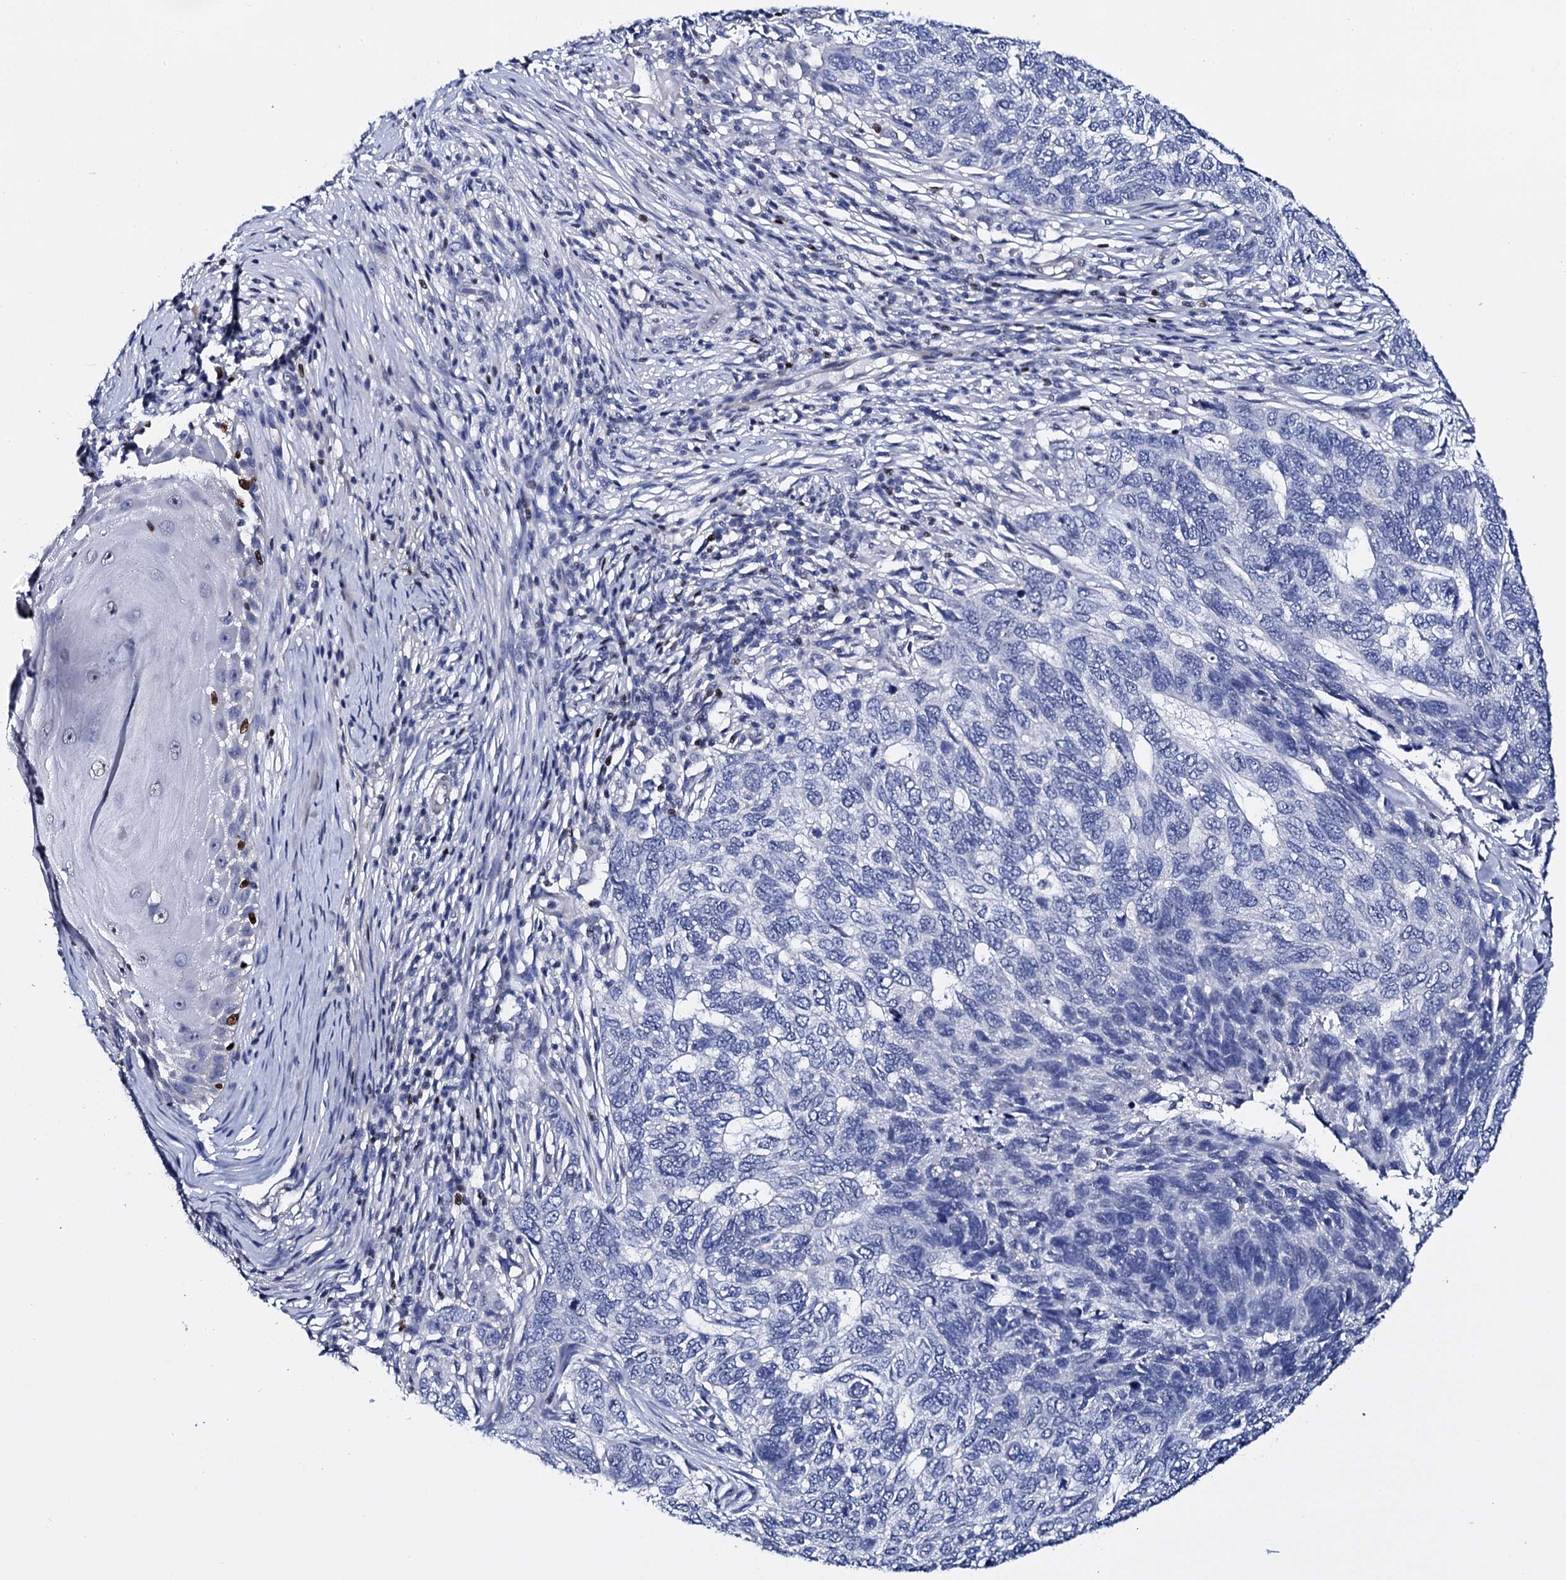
{"staining": {"intensity": "negative", "quantity": "none", "location": "none"}, "tissue": "skin cancer", "cell_type": "Tumor cells", "image_type": "cancer", "snomed": [{"axis": "morphology", "description": "Basal cell carcinoma"}, {"axis": "topography", "description": "Skin"}], "caption": "Tumor cells show no significant protein staining in basal cell carcinoma (skin).", "gene": "NPM2", "patient": {"sex": "female", "age": 65}}